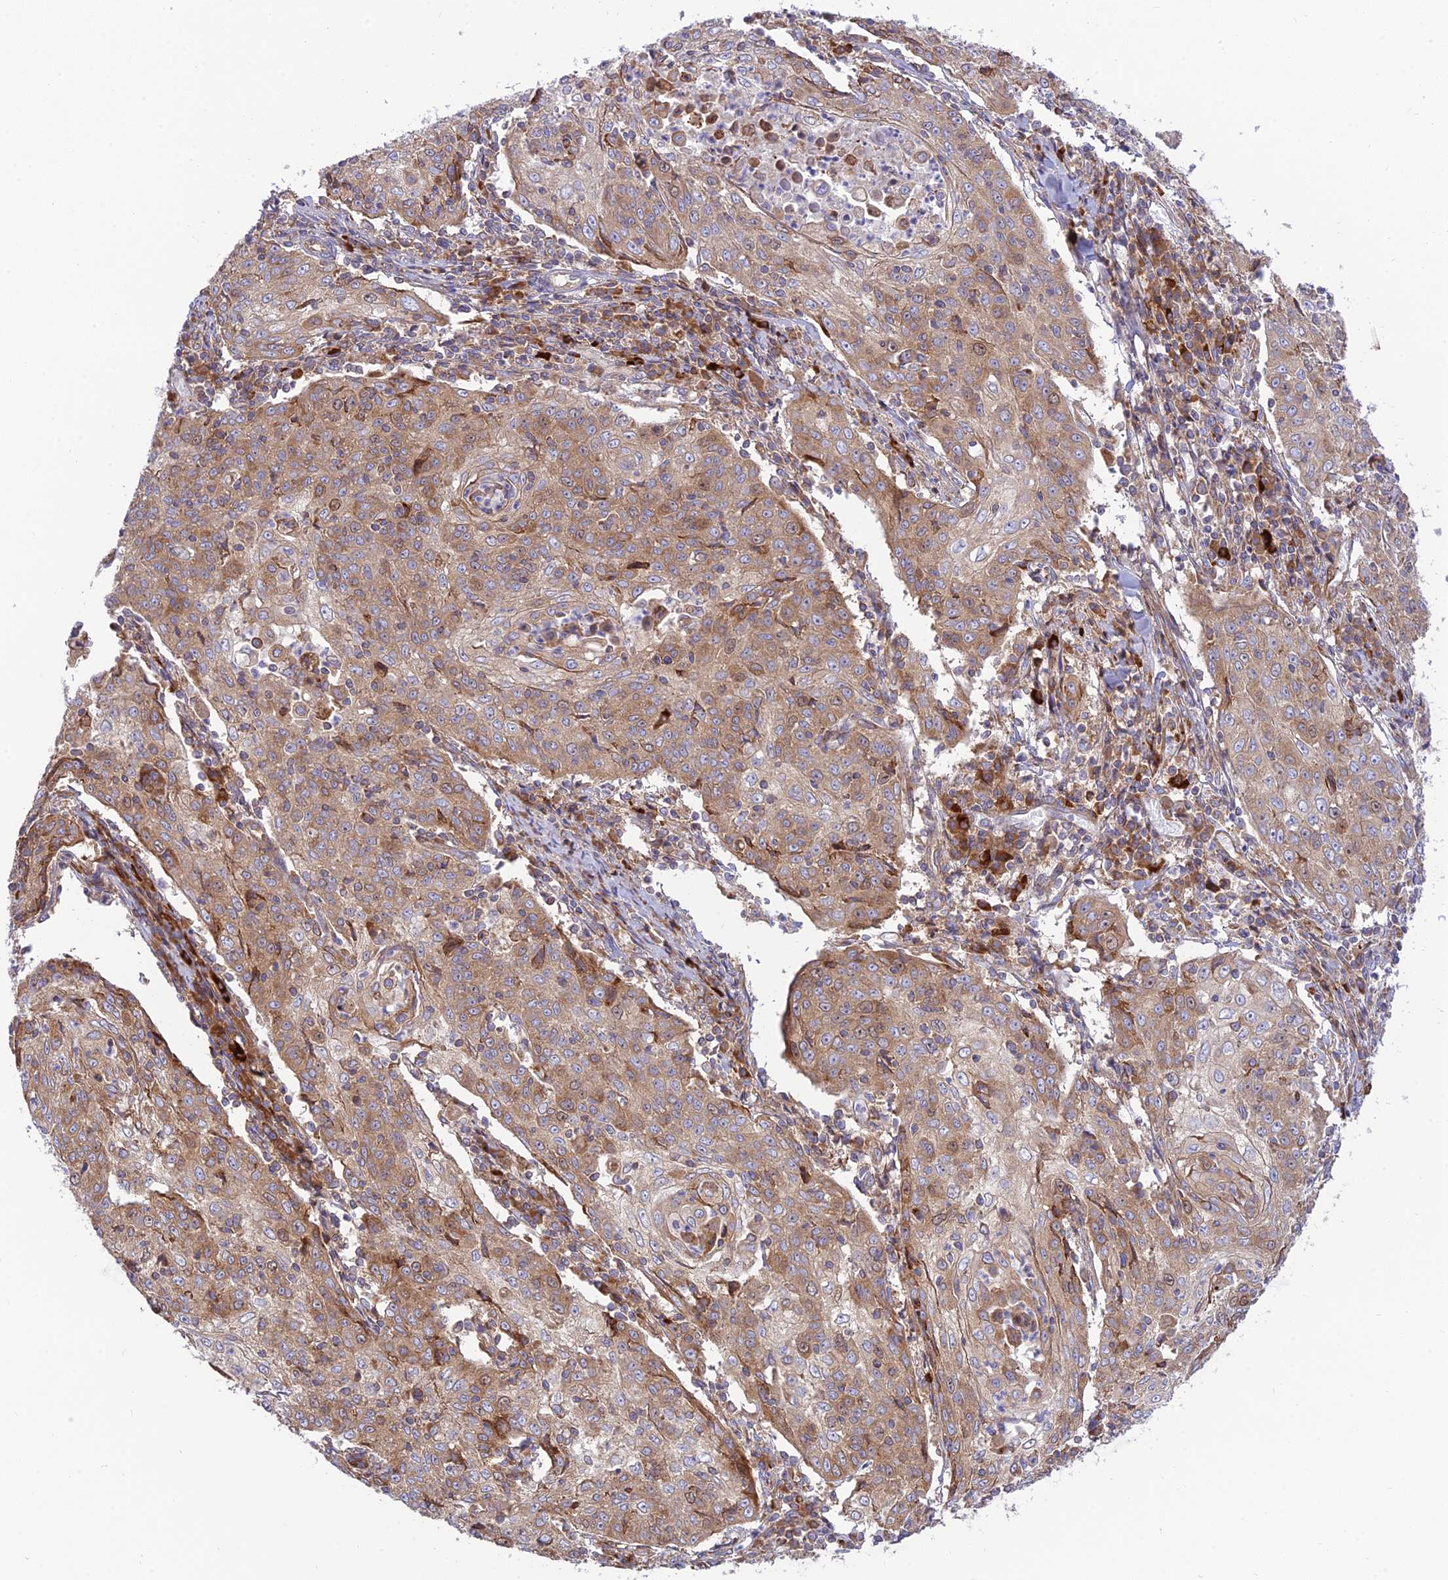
{"staining": {"intensity": "moderate", "quantity": ">75%", "location": "cytoplasmic/membranous"}, "tissue": "cervical cancer", "cell_type": "Tumor cells", "image_type": "cancer", "snomed": [{"axis": "morphology", "description": "Squamous cell carcinoma, NOS"}, {"axis": "topography", "description": "Cervix"}], "caption": "Brown immunohistochemical staining in human squamous cell carcinoma (cervical) exhibits moderate cytoplasmic/membranous expression in about >75% of tumor cells.", "gene": "PIMREG", "patient": {"sex": "female", "age": 48}}